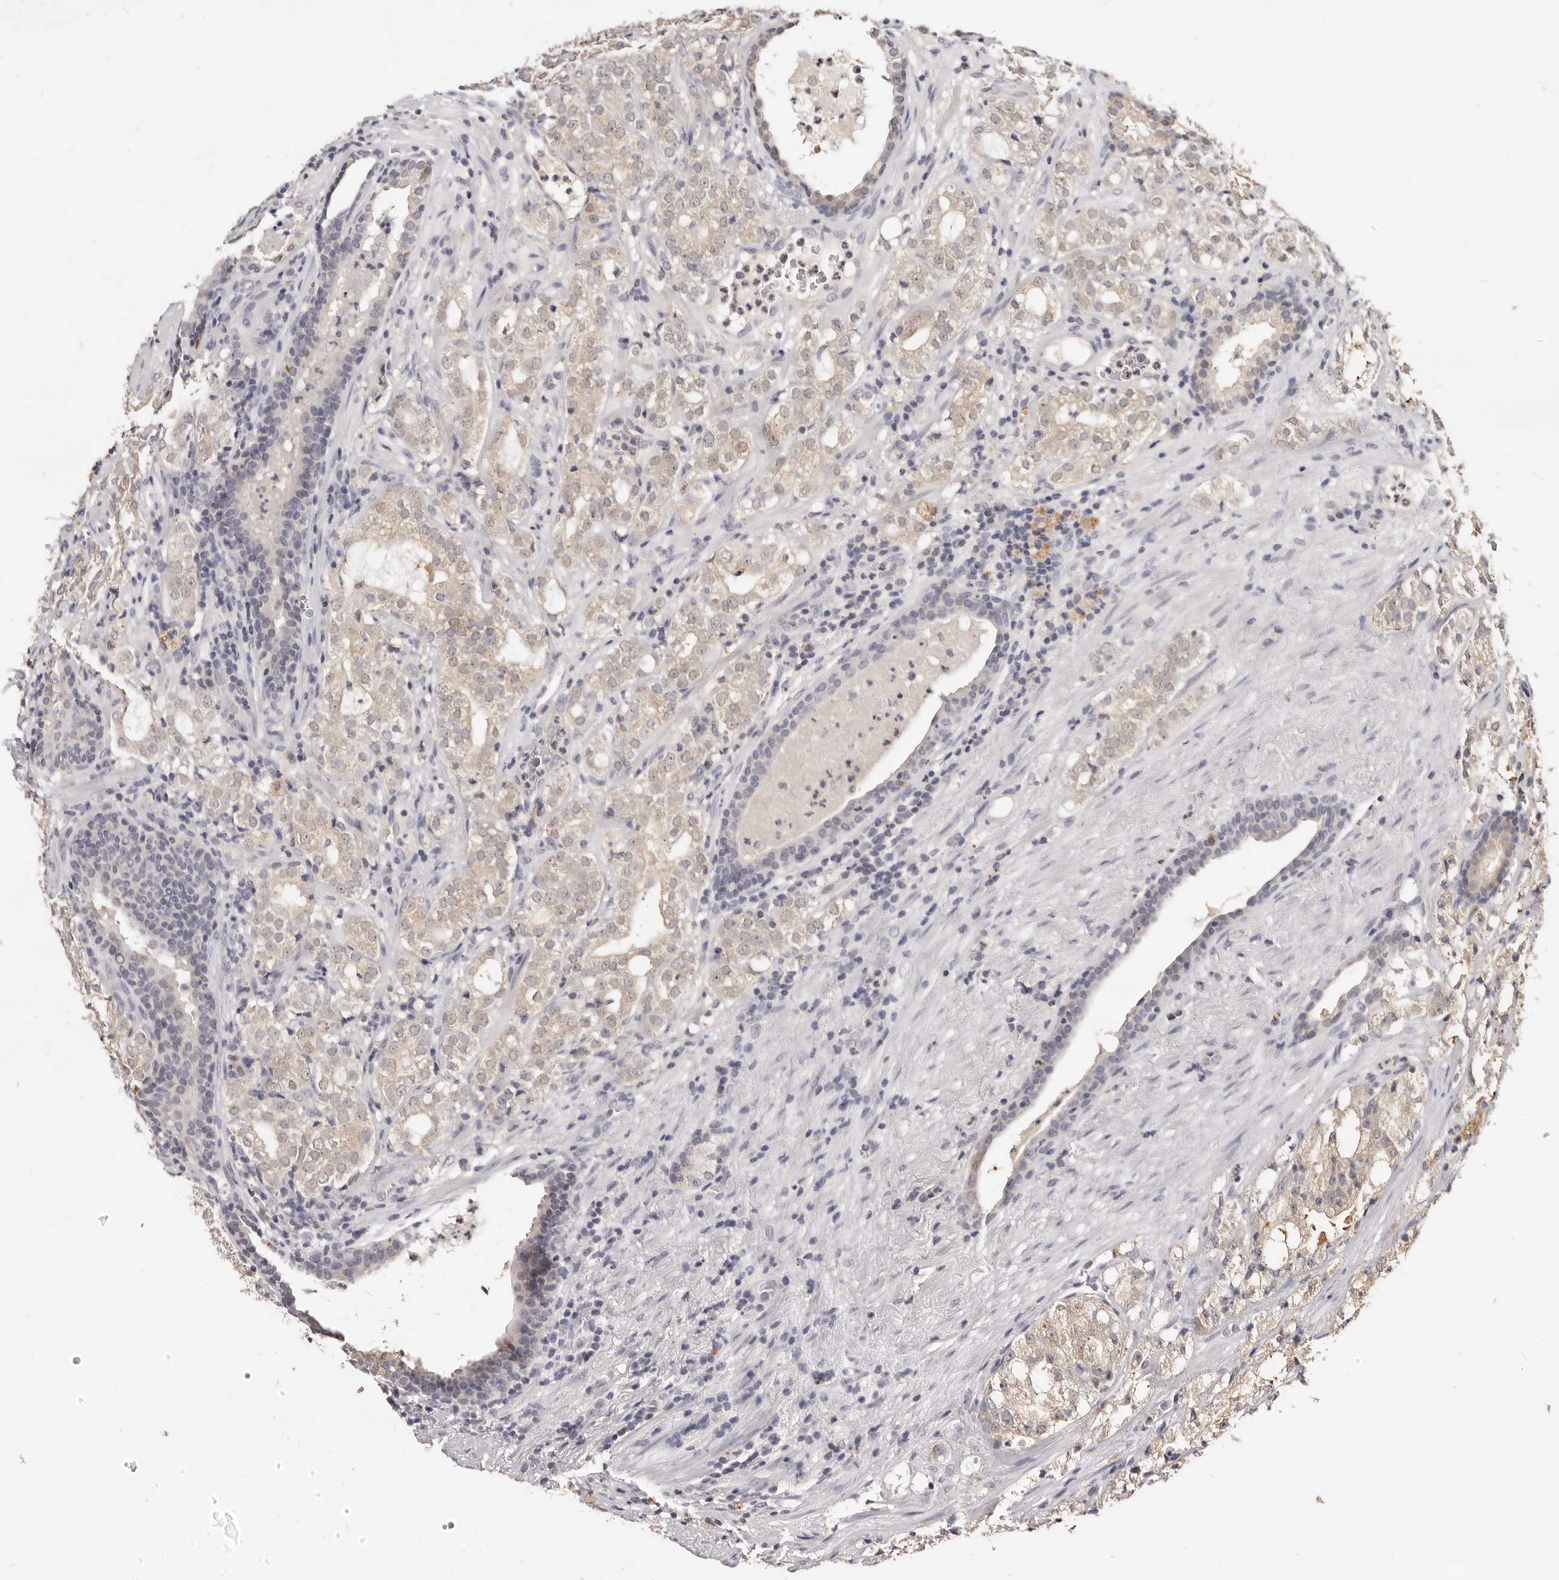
{"staining": {"intensity": "weak", "quantity": ">75%", "location": "cytoplasmic/membranous"}, "tissue": "prostate cancer", "cell_type": "Tumor cells", "image_type": "cancer", "snomed": [{"axis": "morphology", "description": "Adenocarcinoma, High grade"}, {"axis": "topography", "description": "Prostate"}], "caption": "Protein expression analysis of human high-grade adenocarcinoma (prostate) reveals weak cytoplasmic/membranous positivity in approximately >75% of tumor cells.", "gene": "TSPAN13", "patient": {"sex": "male", "age": 64}}